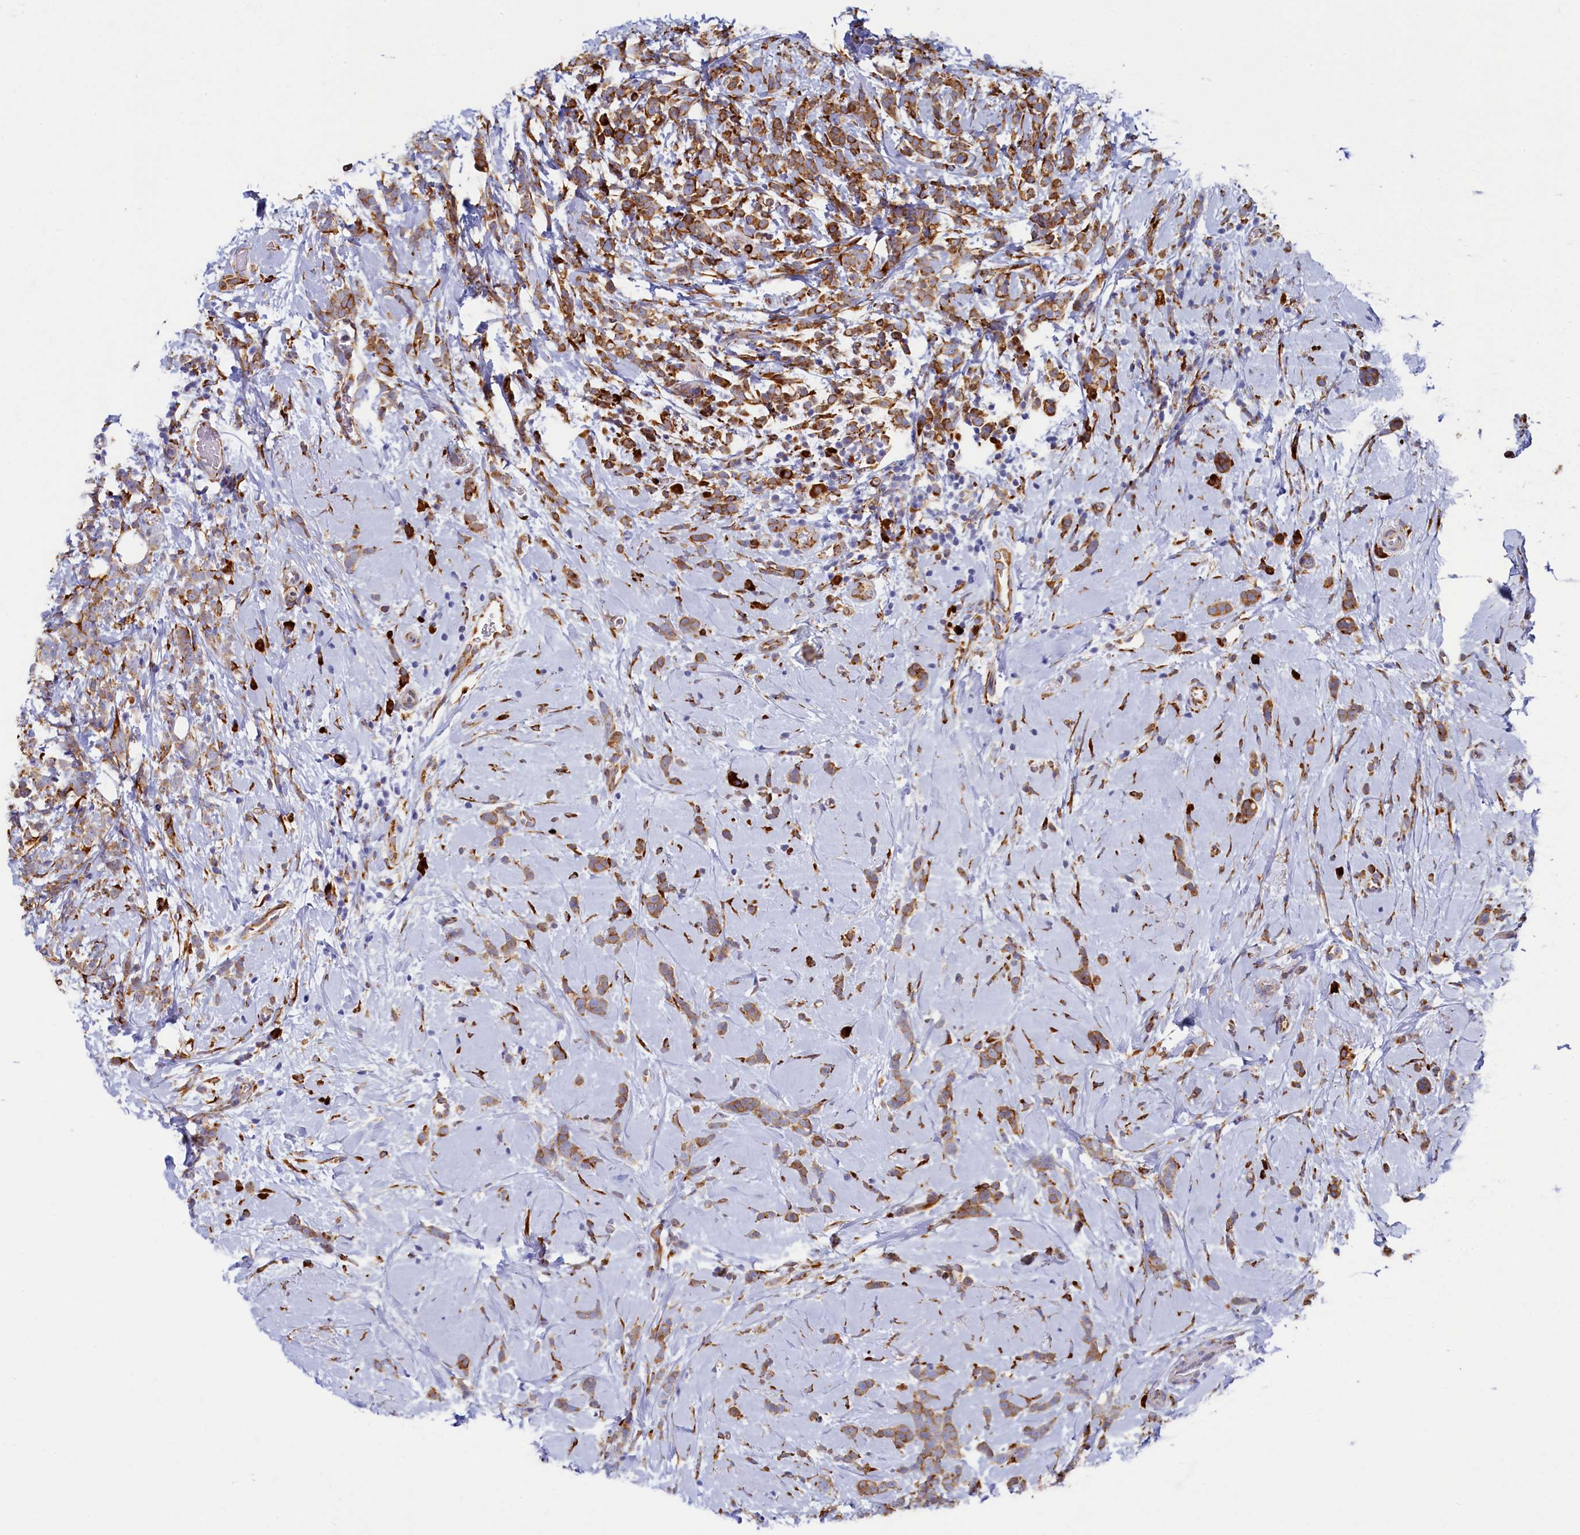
{"staining": {"intensity": "moderate", "quantity": ">75%", "location": "cytoplasmic/membranous"}, "tissue": "breast cancer", "cell_type": "Tumor cells", "image_type": "cancer", "snomed": [{"axis": "morphology", "description": "Lobular carcinoma"}, {"axis": "topography", "description": "Breast"}], "caption": "This micrograph displays breast lobular carcinoma stained with immunohistochemistry to label a protein in brown. The cytoplasmic/membranous of tumor cells show moderate positivity for the protein. Nuclei are counter-stained blue.", "gene": "TMEM18", "patient": {"sex": "female", "age": 58}}